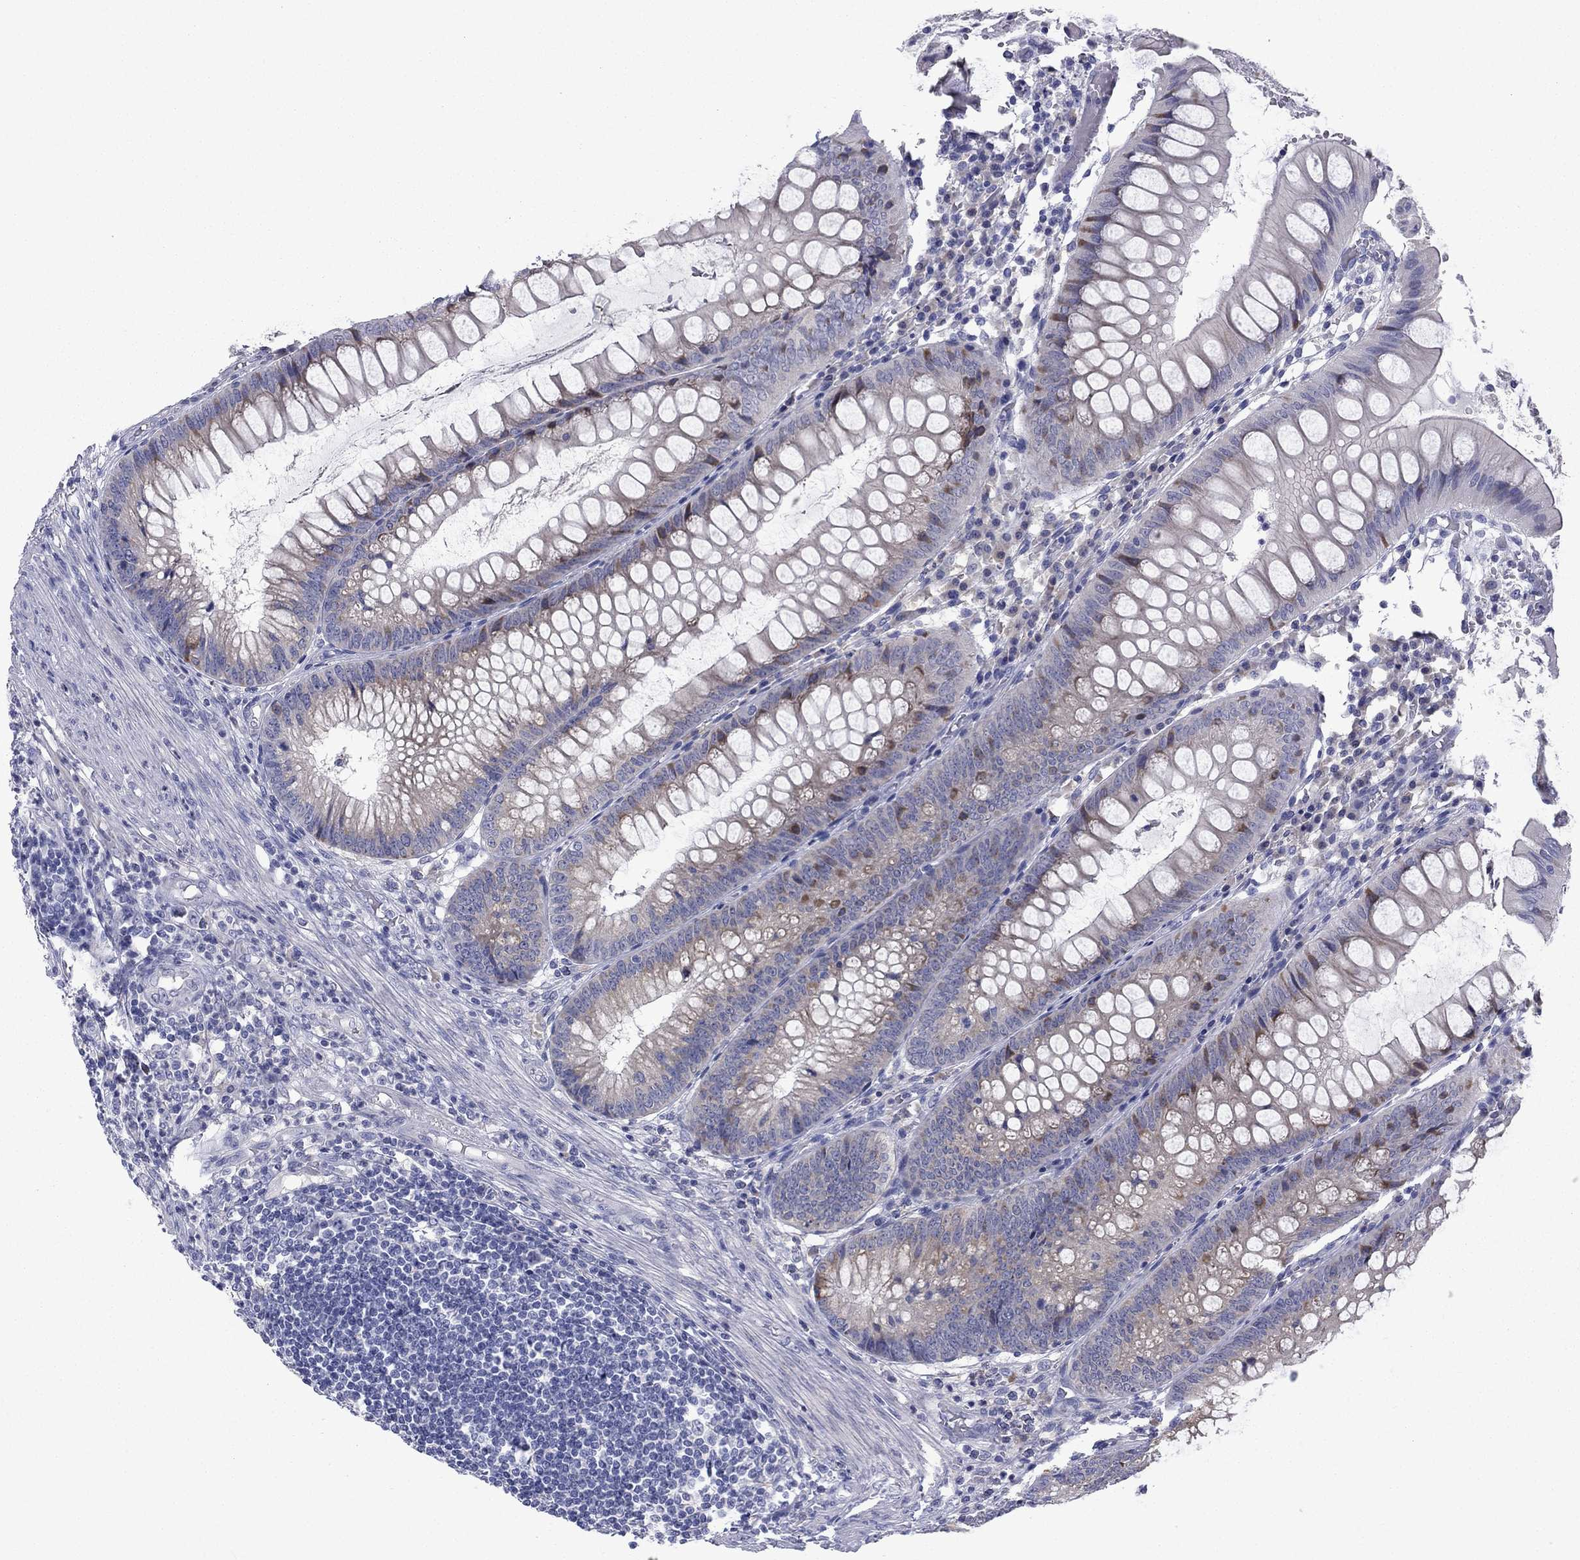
{"staining": {"intensity": "negative", "quantity": "none", "location": "none"}, "tissue": "appendix", "cell_type": "Glandular cells", "image_type": "normal", "snomed": [{"axis": "morphology", "description": "Normal tissue, NOS"}, {"axis": "morphology", "description": "Inflammation, NOS"}, {"axis": "topography", "description": "Appendix"}], "caption": "Immunohistochemical staining of unremarkable human appendix shows no significant positivity in glandular cells.", "gene": "TMPRSS11A", "patient": {"sex": "male", "age": 16}}